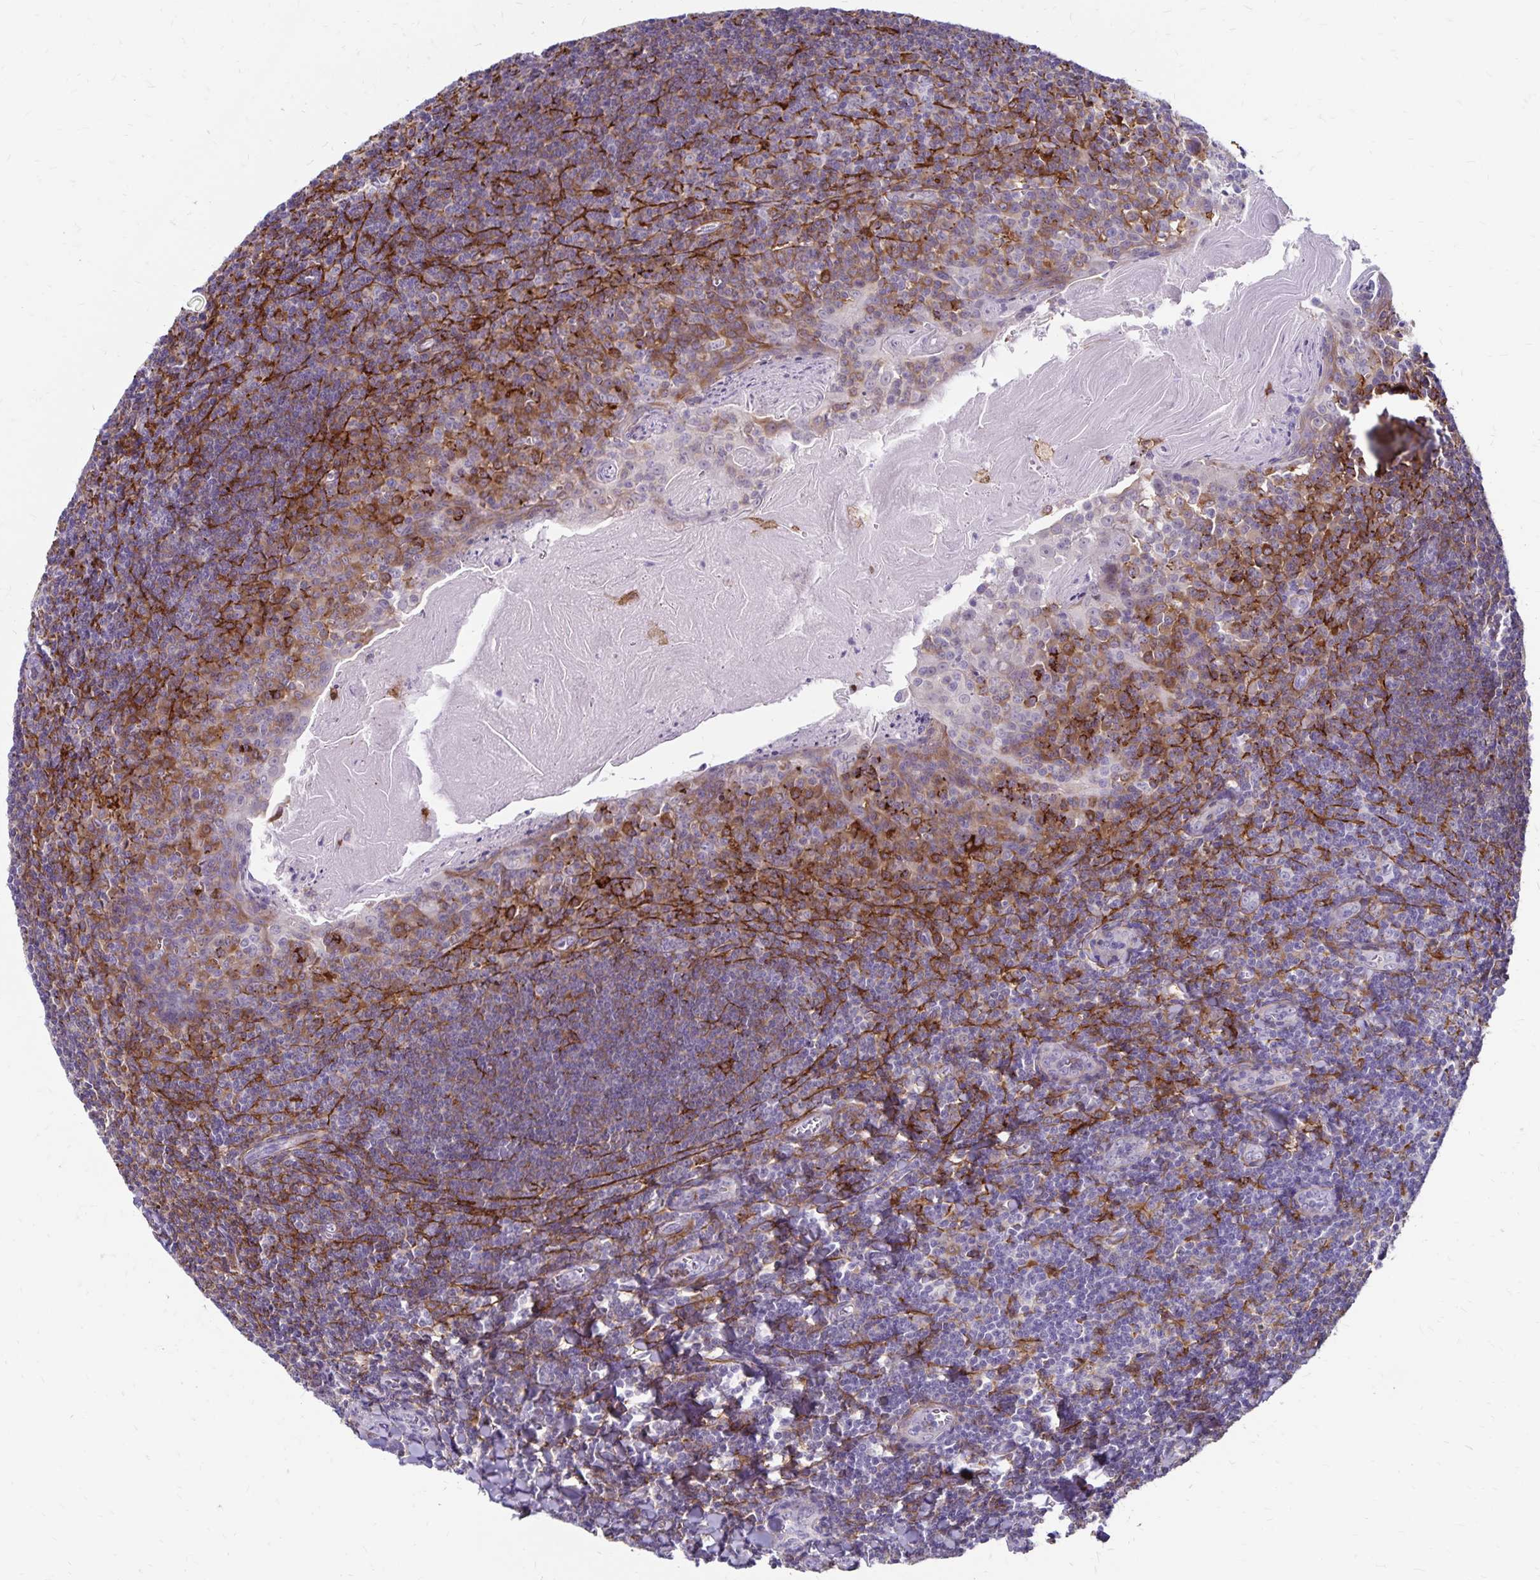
{"staining": {"intensity": "moderate", "quantity": "<25%", "location": "cytoplasmic/membranous"}, "tissue": "tonsil", "cell_type": "Non-germinal center cells", "image_type": "normal", "snomed": [{"axis": "morphology", "description": "Normal tissue, NOS"}, {"axis": "topography", "description": "Tonsil"}], "caption": "Non-germinal center cells demonstrate moderate cytoplasmic/membranous positivity in approximately <25% of cells in normal tonsil. Using DAB (brown) and hematoxylin (blue) stains, captured at high magnification using brightfield microscopy.", "gene": "TNS3", "patient": {"sex": "male", "age": 27}}